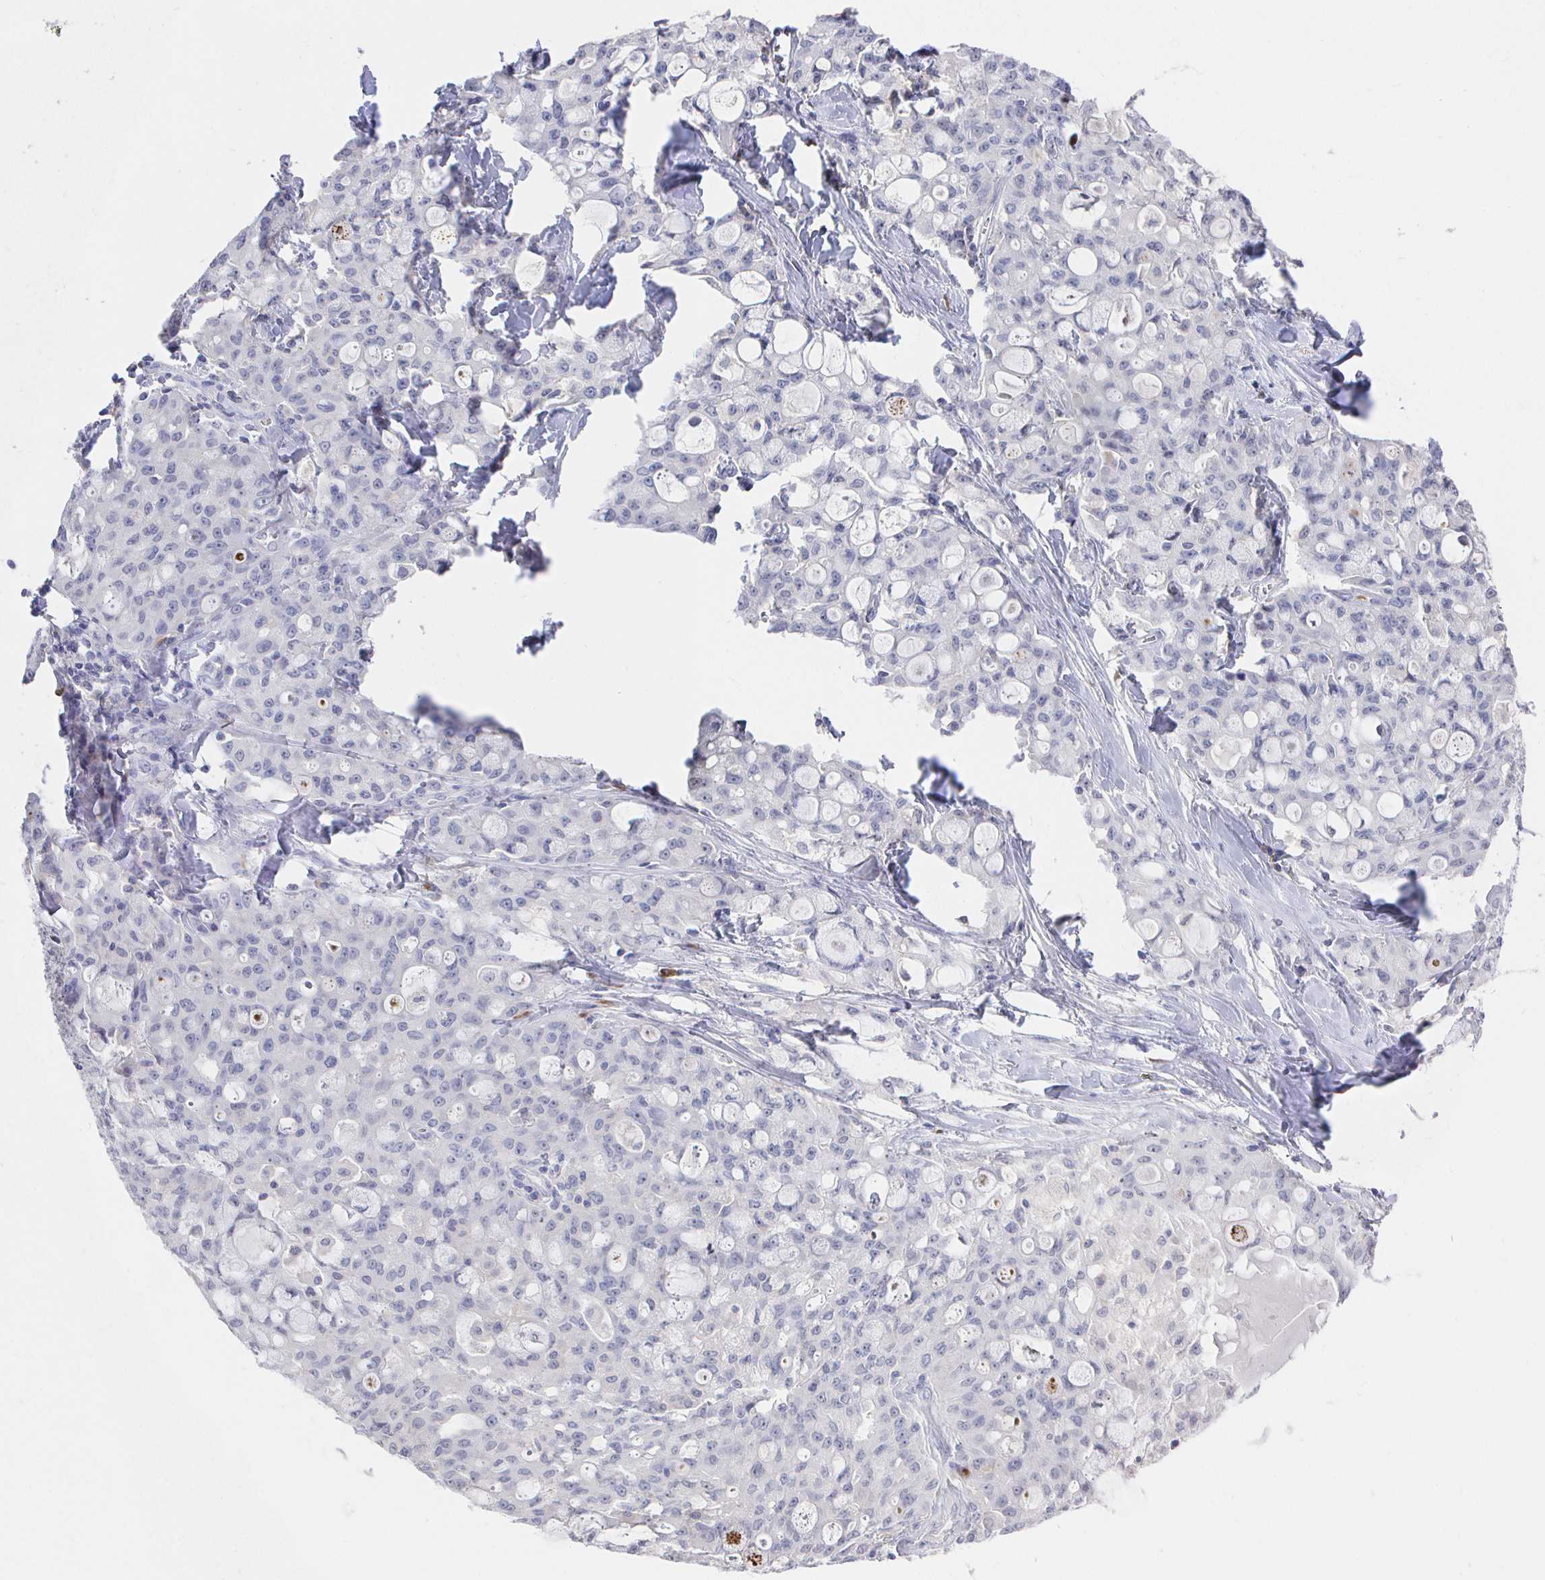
{"staining": {"intensity": "negative", "quantity": "none", "location": "none"}, "tissue": "lung cancer", "cell_type": "Tumor cells", "image_type": "cancer", "snomed": [{"axis": "morphology", "description": "Adenocarcinoma, NOS"}, {"axis": "topography", "description": "Lung"}], "caption": "The IHC photomicrograph has no significant positivity in tumor cells of lung cancer tissue. (IHC, brightfield microscopy, high magnification).", "gene": "LRRC23", "patient": {"sex": "female", "age": 44}}